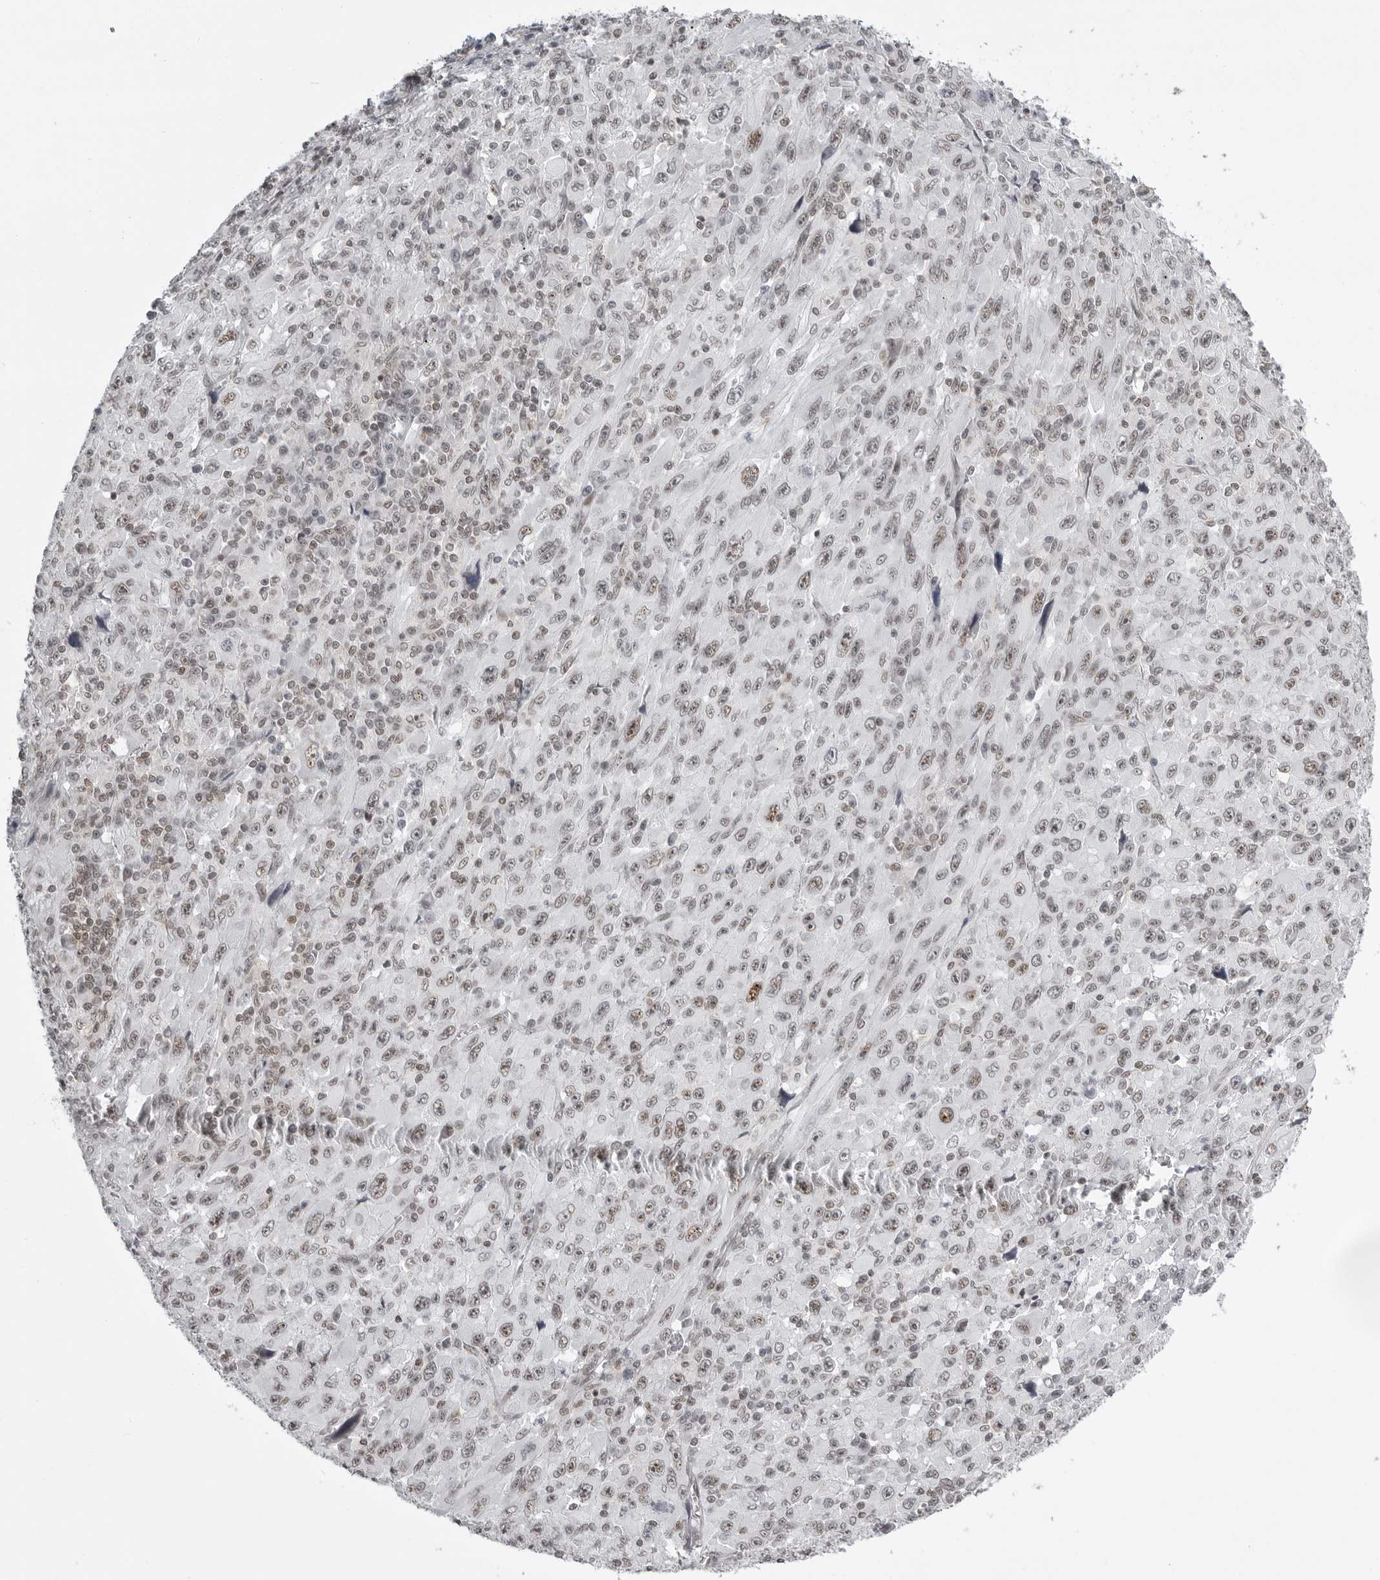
{"staining": {"intensity": "weak", "quantity": "25%-75%", "location": "nuclear"}, "tissue": "melanoma", "cell_type": "Tumor cells", "image_type": "cancer", "snomed": [{"axis": "morphology", "description": "Malignant melanoma, Metastatic site"}, {"axis": "topography", "description": "Skin"}], "caption": "Tumor cells display weak nuclear staining in approximately 25%-75% of cells in melanoma. (DAB (3,3'-diaminobenzidine) = brown stain, brightfield microscopy at high magnification).", "gene": "WRAP53", "patient": {"sex": "female", "age": 56}}